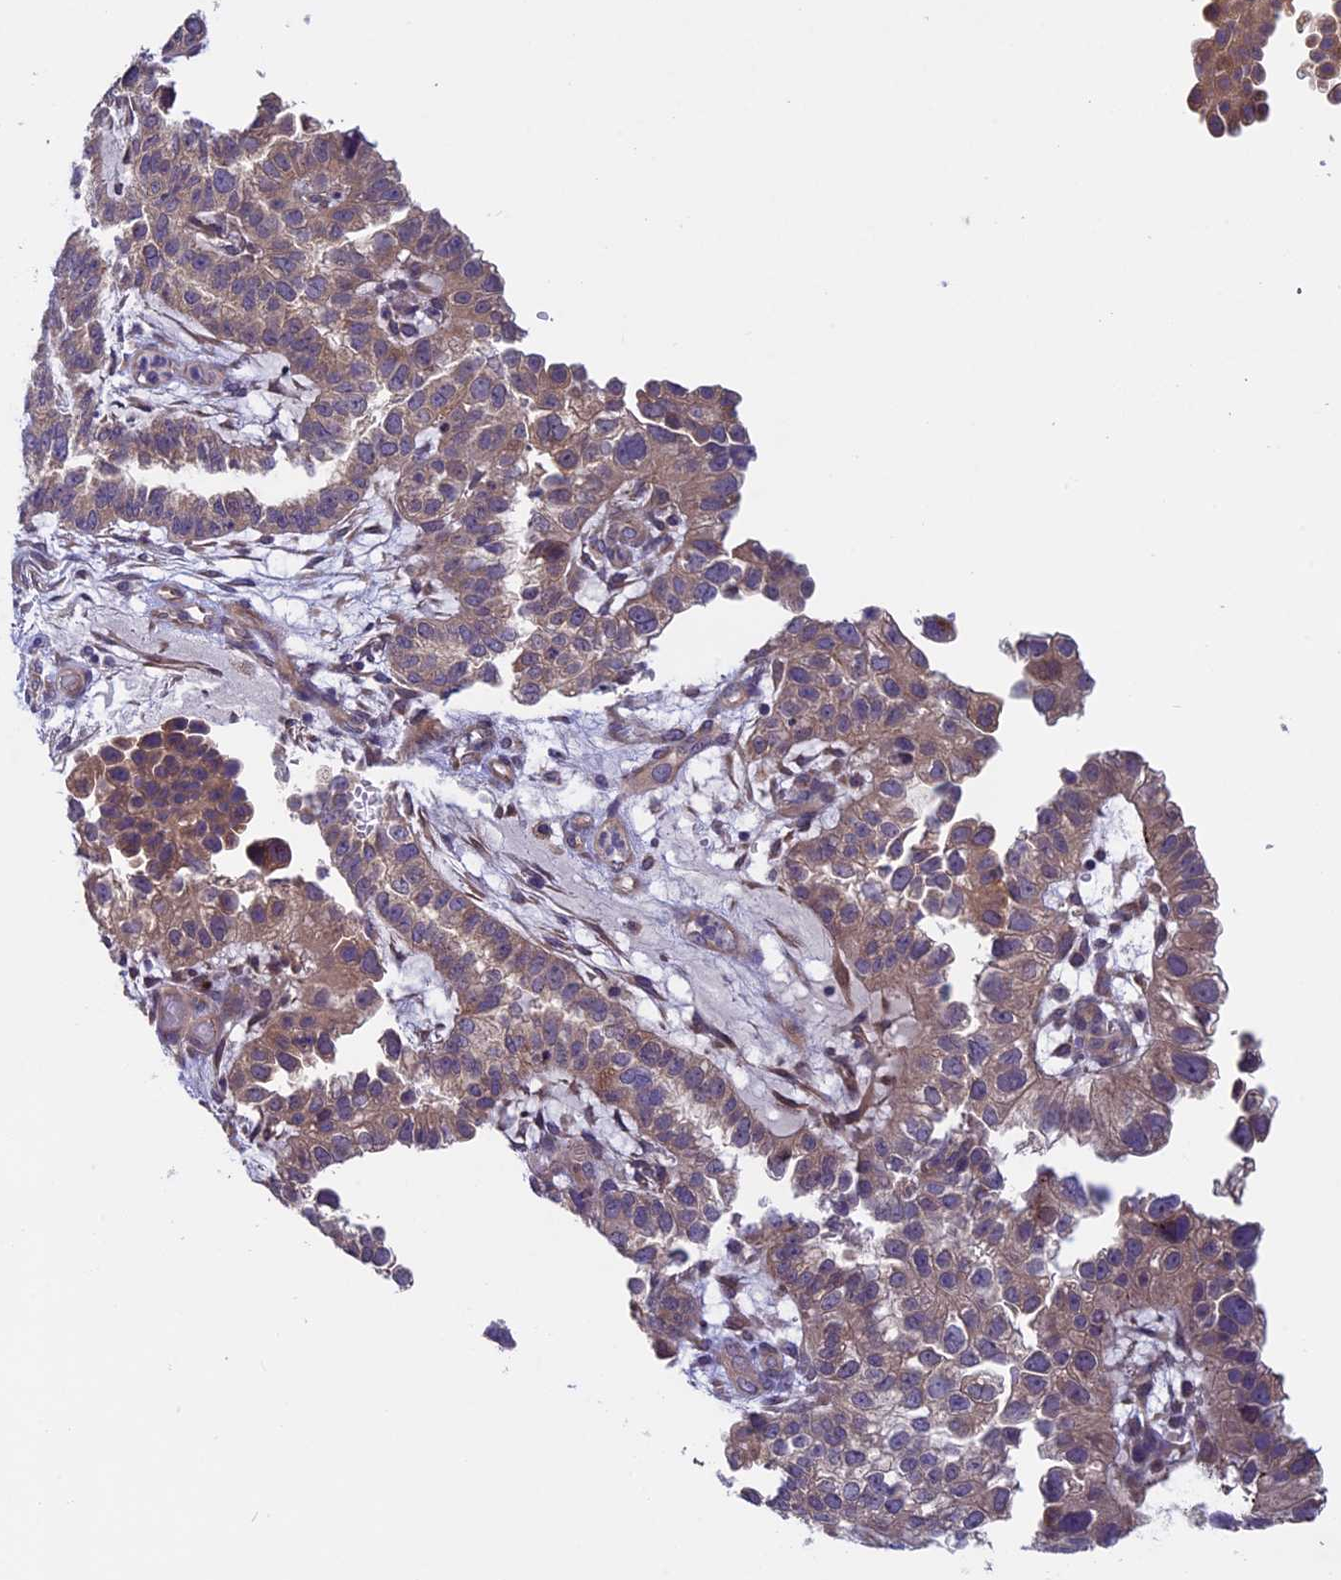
{"staining": {"intensity": "weak", "quantity": "25%-75%", "location": "cytoplasmic/membranous"}, "tissue": "endometrial cancer", "cell_type": "Tumor cells", "image_type": "cancer", "snomed": [{"axis": "morphology", "description": "Adenocarcinoma, NOS"}, {"axis": "topography", "description": "Endometrium"}], "caption": "Immunohistochemistry histopathology image of endometrial adenocarcinoma stained for a protein (brown), which exhibits low levels of weak cytoplasmic/membranous positivity in approximately 25%-75% of tumor cells.", "gene": "CCDC9B", "patient": {"sex": "female", "age": 85}}